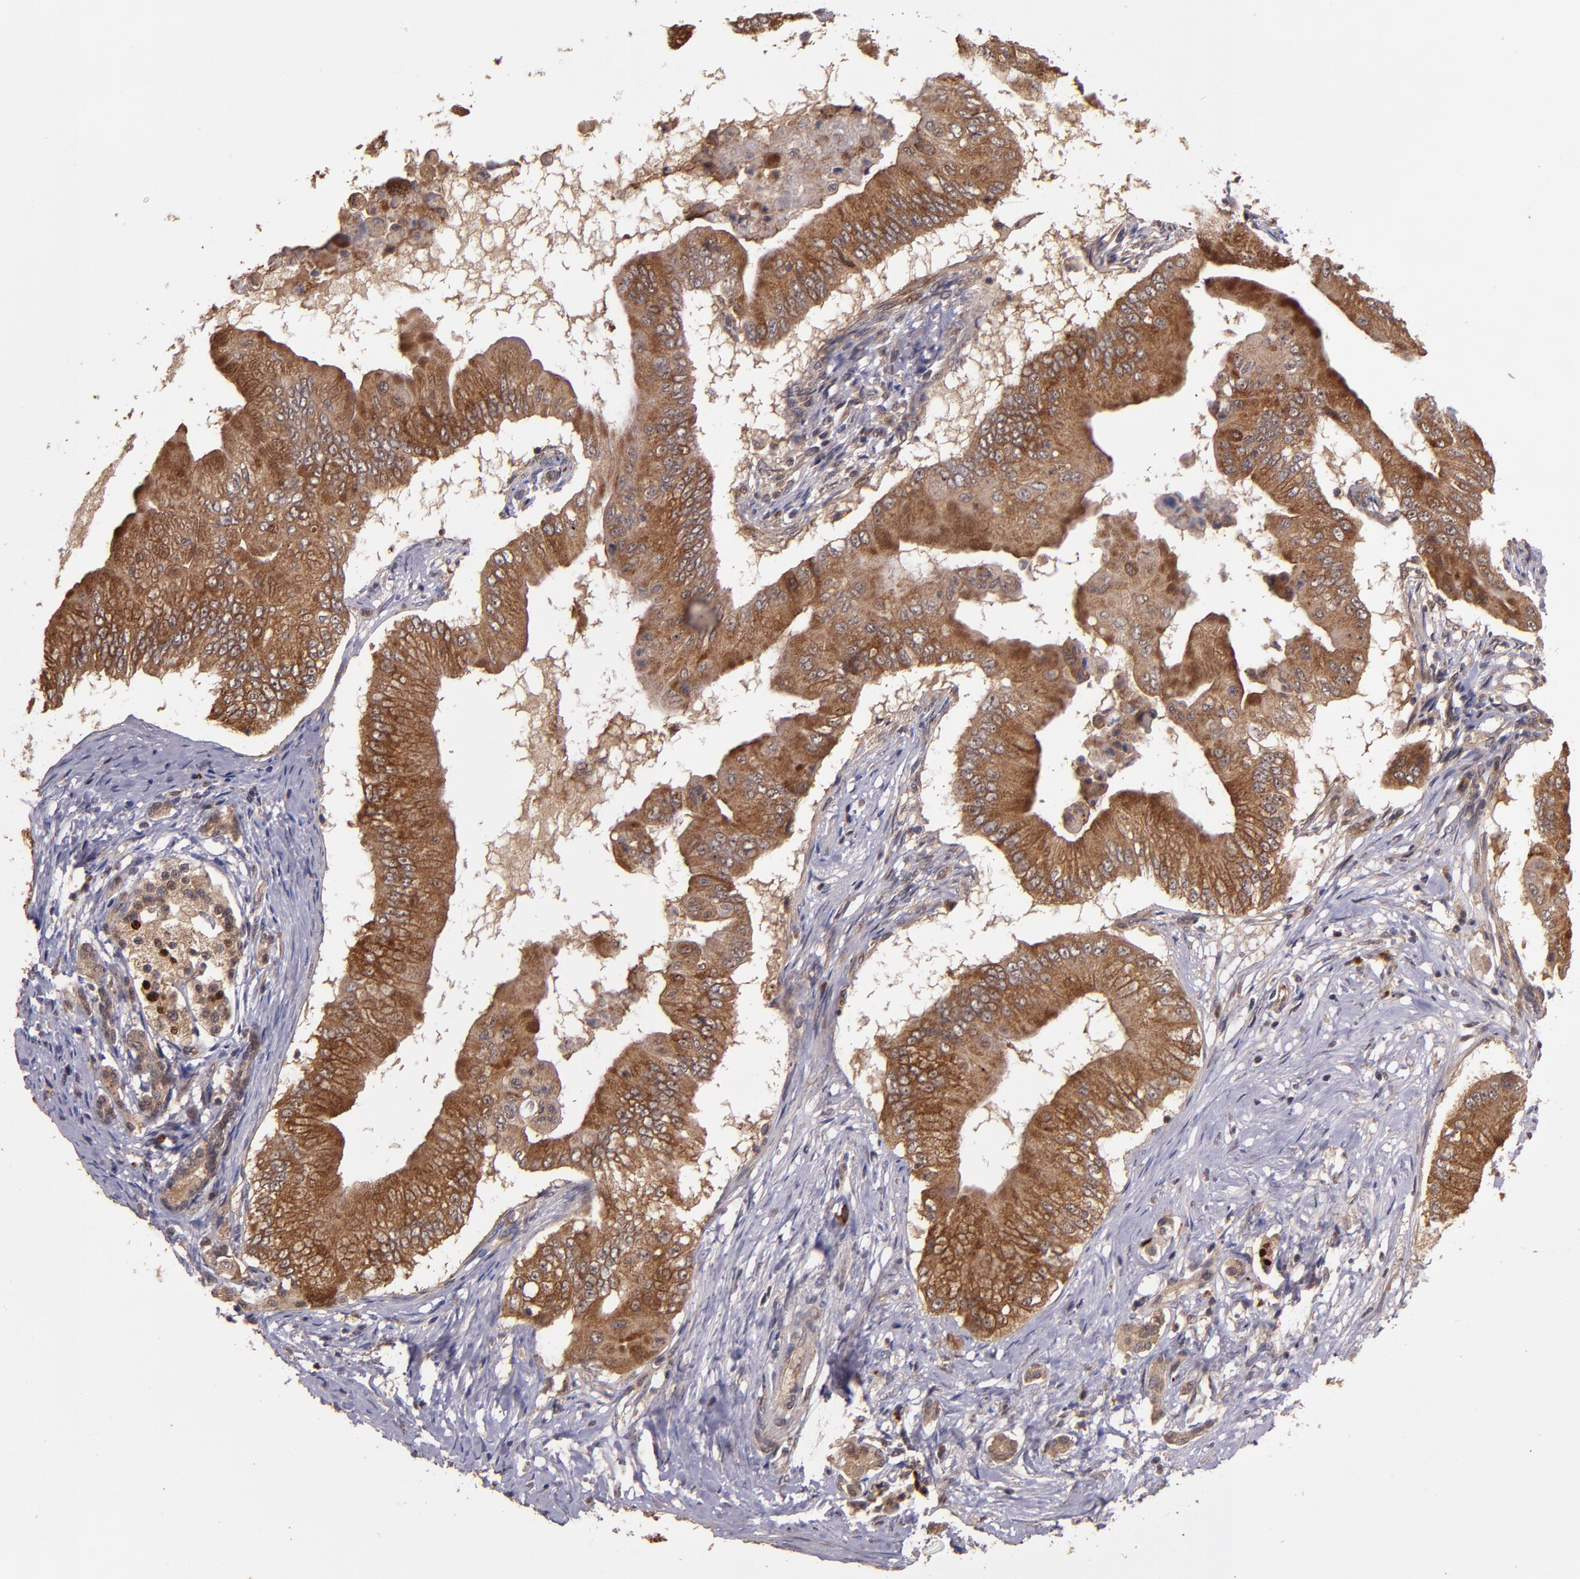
{"staining": {"intensity": "moderate", "quantity": ">75%", "location": "cytoplasmic/membranous"}, "tissue": "pancreatic cancer", "cell_type": "Tumor cells", "image_type": "cancer", "snomed": [{"axis": "morphology", "description": "Adenocarcinoma, NOS"}, {"axis": "topography", "description": "Pancreas"}], "caption": "Brown immunohistochemical staining in human adenocarcinoma (pancreatic) exhibits moderate cytoplasmic/membranous expression in about >75% of tumor cells. (DAB IHC with brightfield microscopy, high magnification).", "gene": "FTSJ1", "patient": {"sex": "male", "age": 62}}